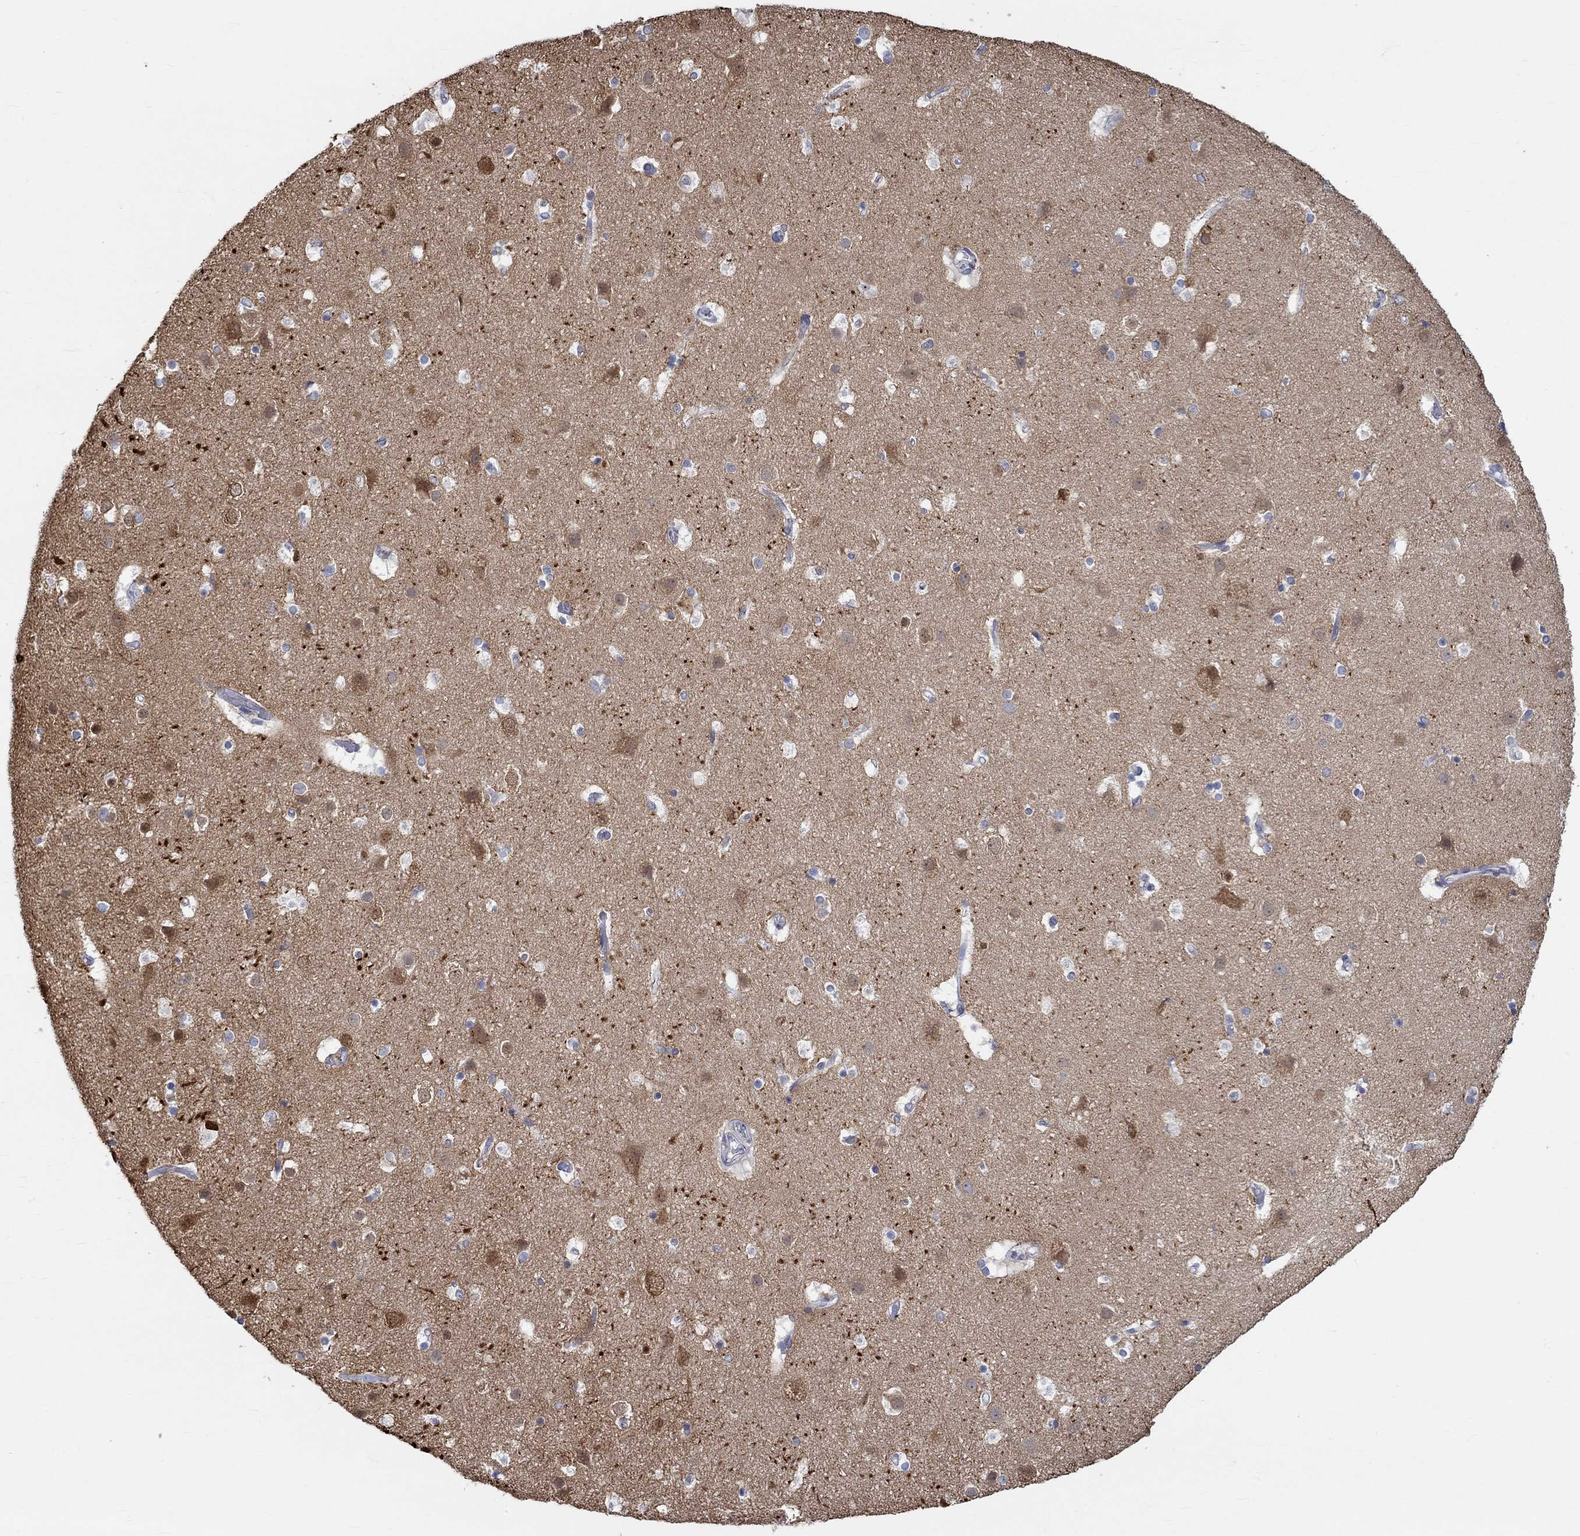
{"staining": {"intensity": "negative", "quantity": "none", "location": "none"}, "tissue": "cerebral cortex", "cell_type": "Endothelial cells", "image_type": "normal", "snomed": [{"axis": "morphology", "description": "Normal tissue, NOS"}, {"axis": "topography", "description": "Cerebral cortex"}], "caption": "Image shows no protein staining in endothelial cells of normal cerebral cortex.", "gene": "NAV3", "patient": {"sex": "female", "age": 52}}